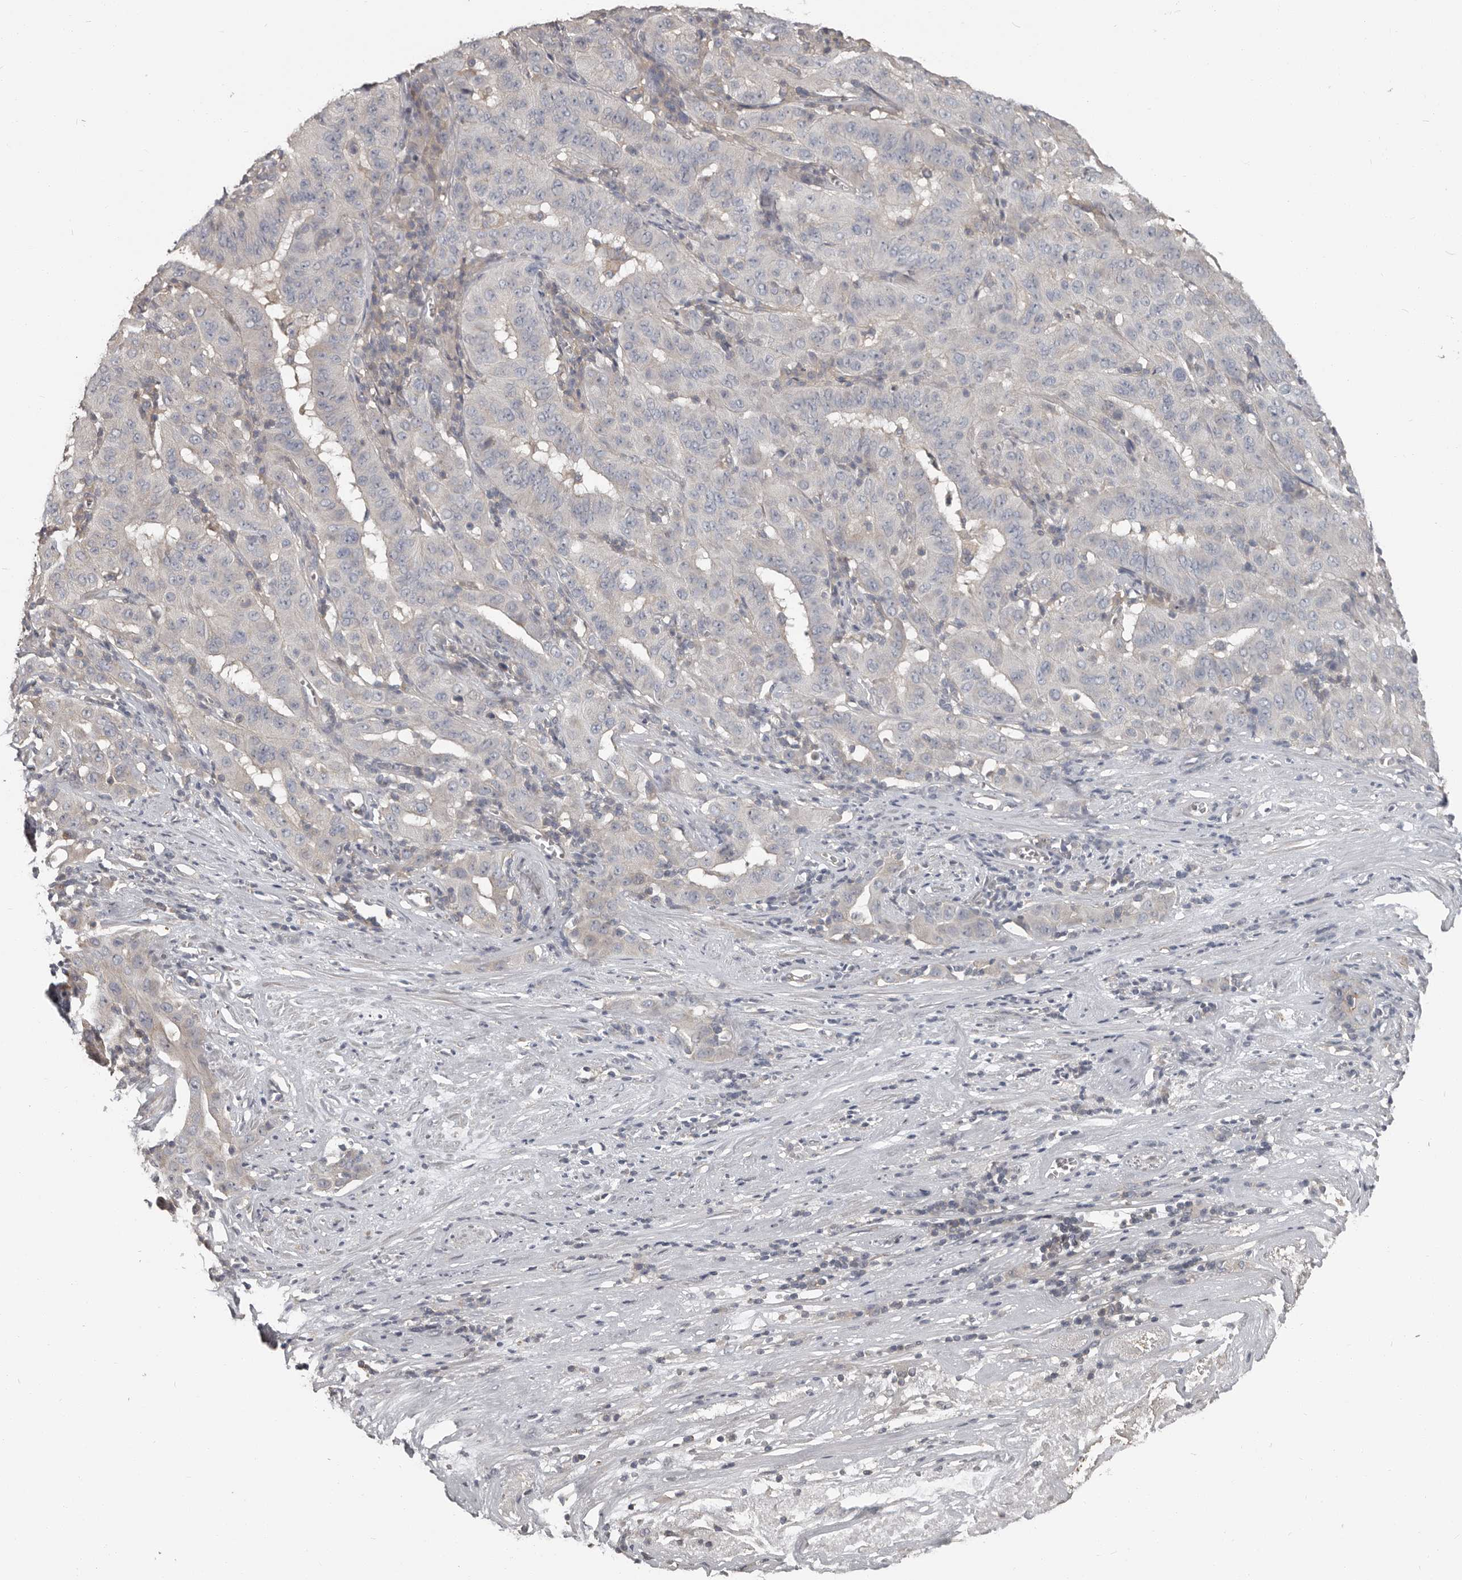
{"staining": {"intensity": "negative", "quantity": "none", "location": "none"}, "tissue": "pancreatic cancer", "cell_type": "Tumor cells", "image_type": "cancer", "snomed": [{"axis": "morphology", "description": "Adenocarcinoma, NOS"}, {"axis": "topography", "description": "Pancreas"}], "caption": "This is an IHC histopathology image of pancreatic cancer (adenocarcinoma). There is no staining in tumor cells.", "gene": "CA6", "patient": {"sex": "male", "age": 63}}